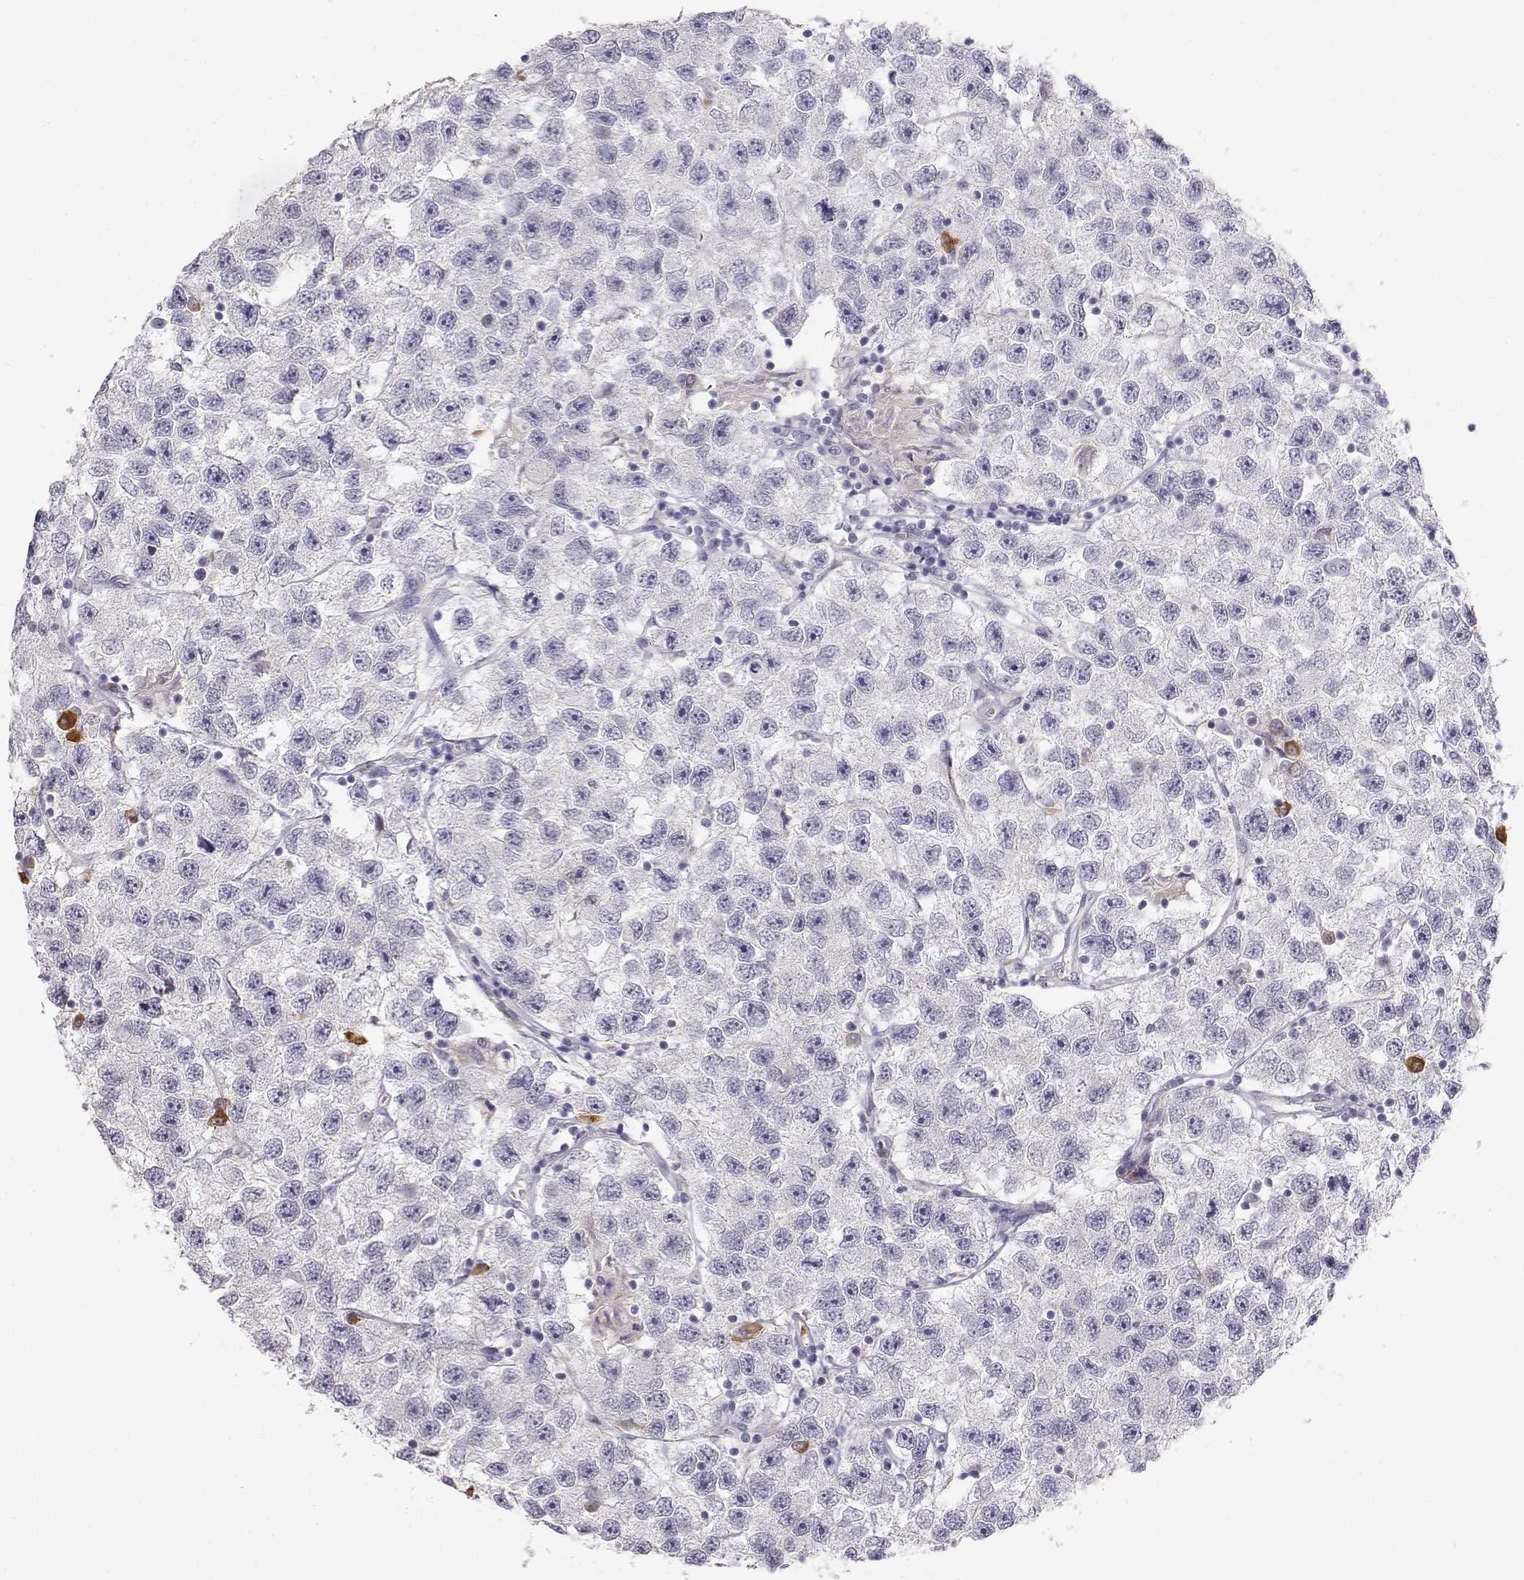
{"staining": {"intensity": "negative", "quantity": "none", "location": "none"}, "tissue": "testis cancer", "cell_type": "Tumor cells", "image_type": "cancer", "snomed": [{"axis": "morphology", "description": "Seminoma, NOS"}, {"axis": "topography", "description": "Testis"}], "caption": "High power microscopy photomicrograph of an IHC photomicrograph of testis cancer (seminoma), revealing no significant positivity in tumor cells.", "gene": "CDHR1", "patient": {"sex": "male", "age": 26}}